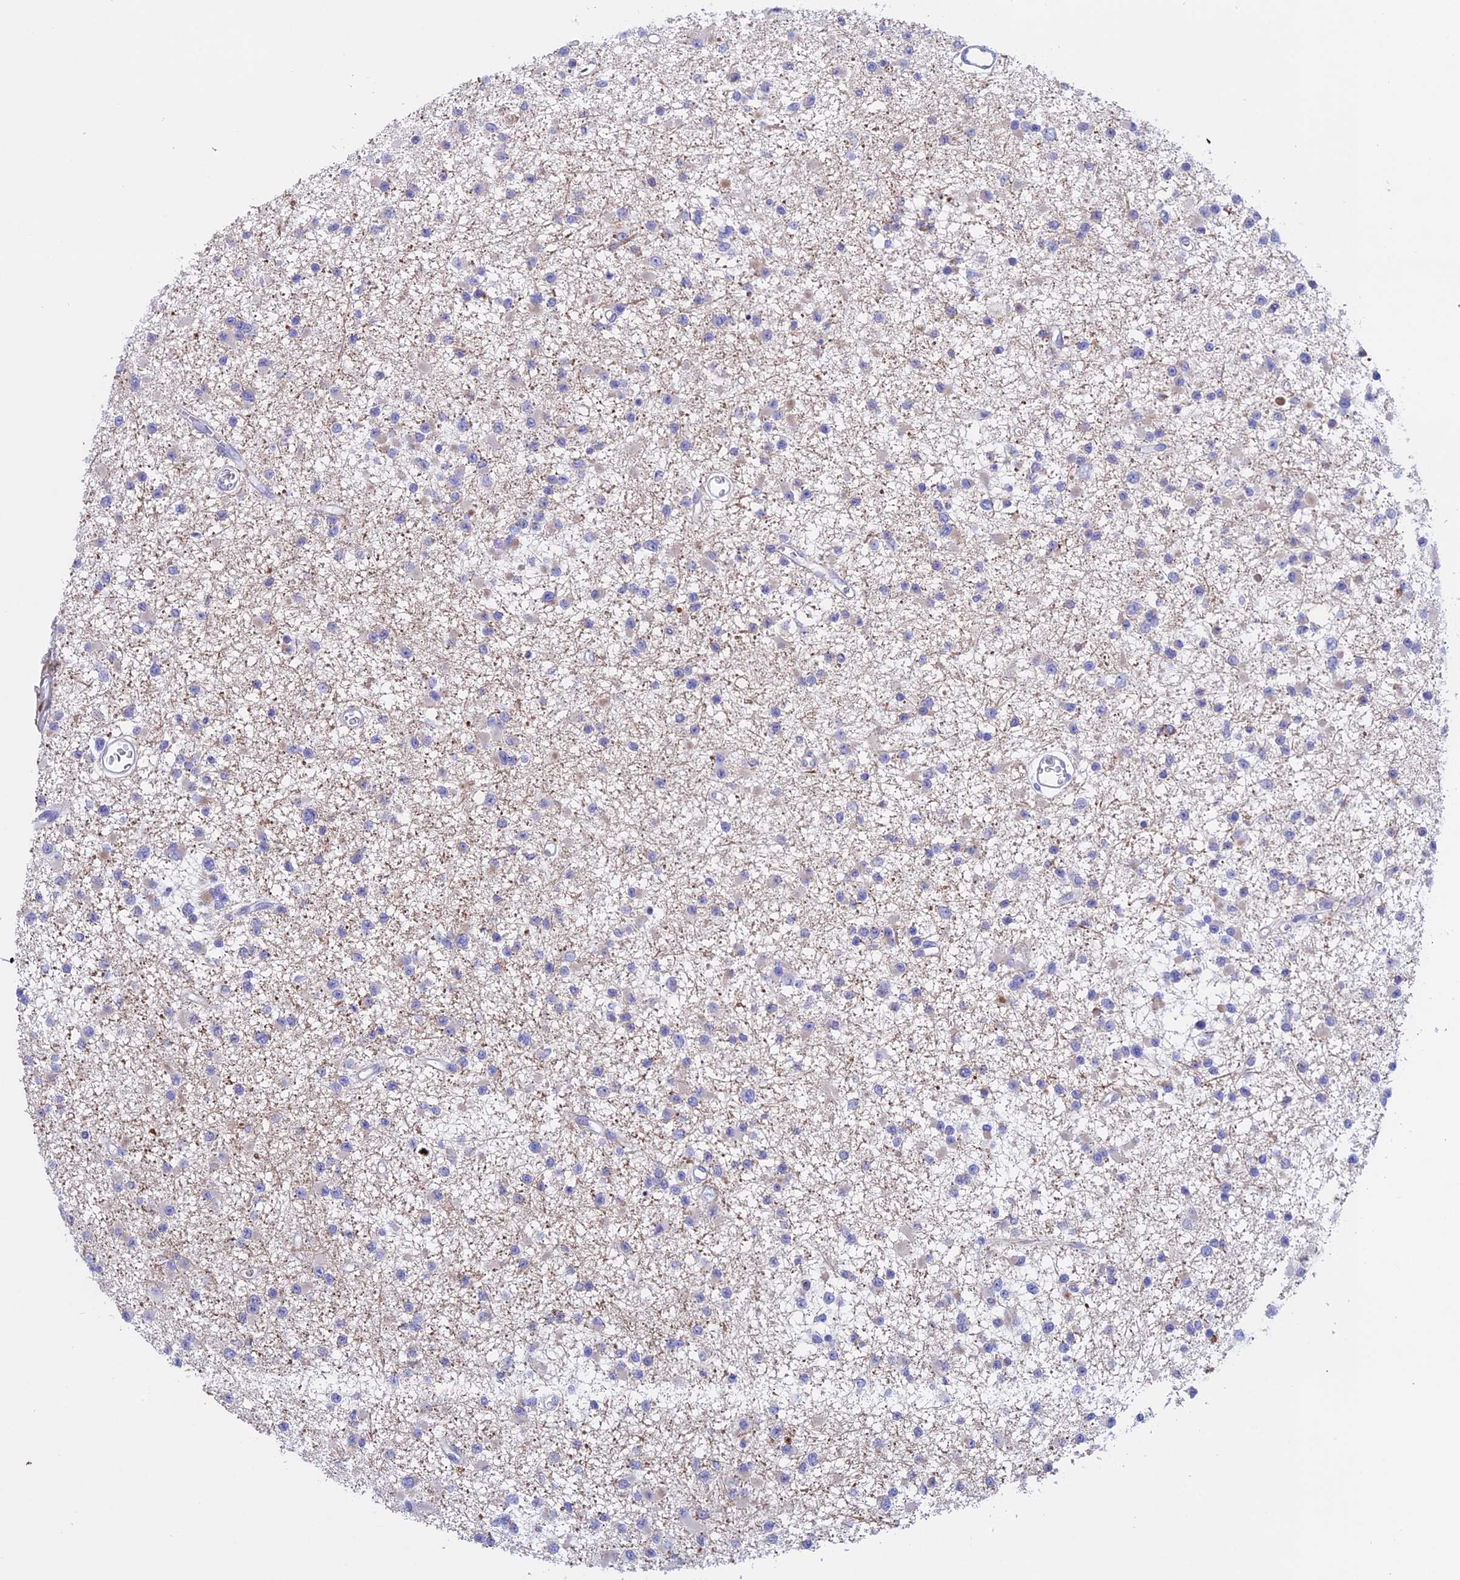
{"staining": {"intensity": "negative", "quantity": "none", "location": "none"}, "tissue": "glioma", "cell_type": "Tumor cells", "image_type": "cancer", "snomed": [{"axis": "morphology", "description": "Glioma, malignant, Low grade"}, {"axis": "topography", "description": "Brain"}], "caption": "The IHC histopathology image has no significant positivity in tumor cells of malignant glioma (low-grade) tissue. (Stains: DAB IHC with hematoxylin counter stain, Microscopy: brightfield microscopy at high magnification).", "gene": "TMEM138", "patient": {"sex": "female", "age": 22}}